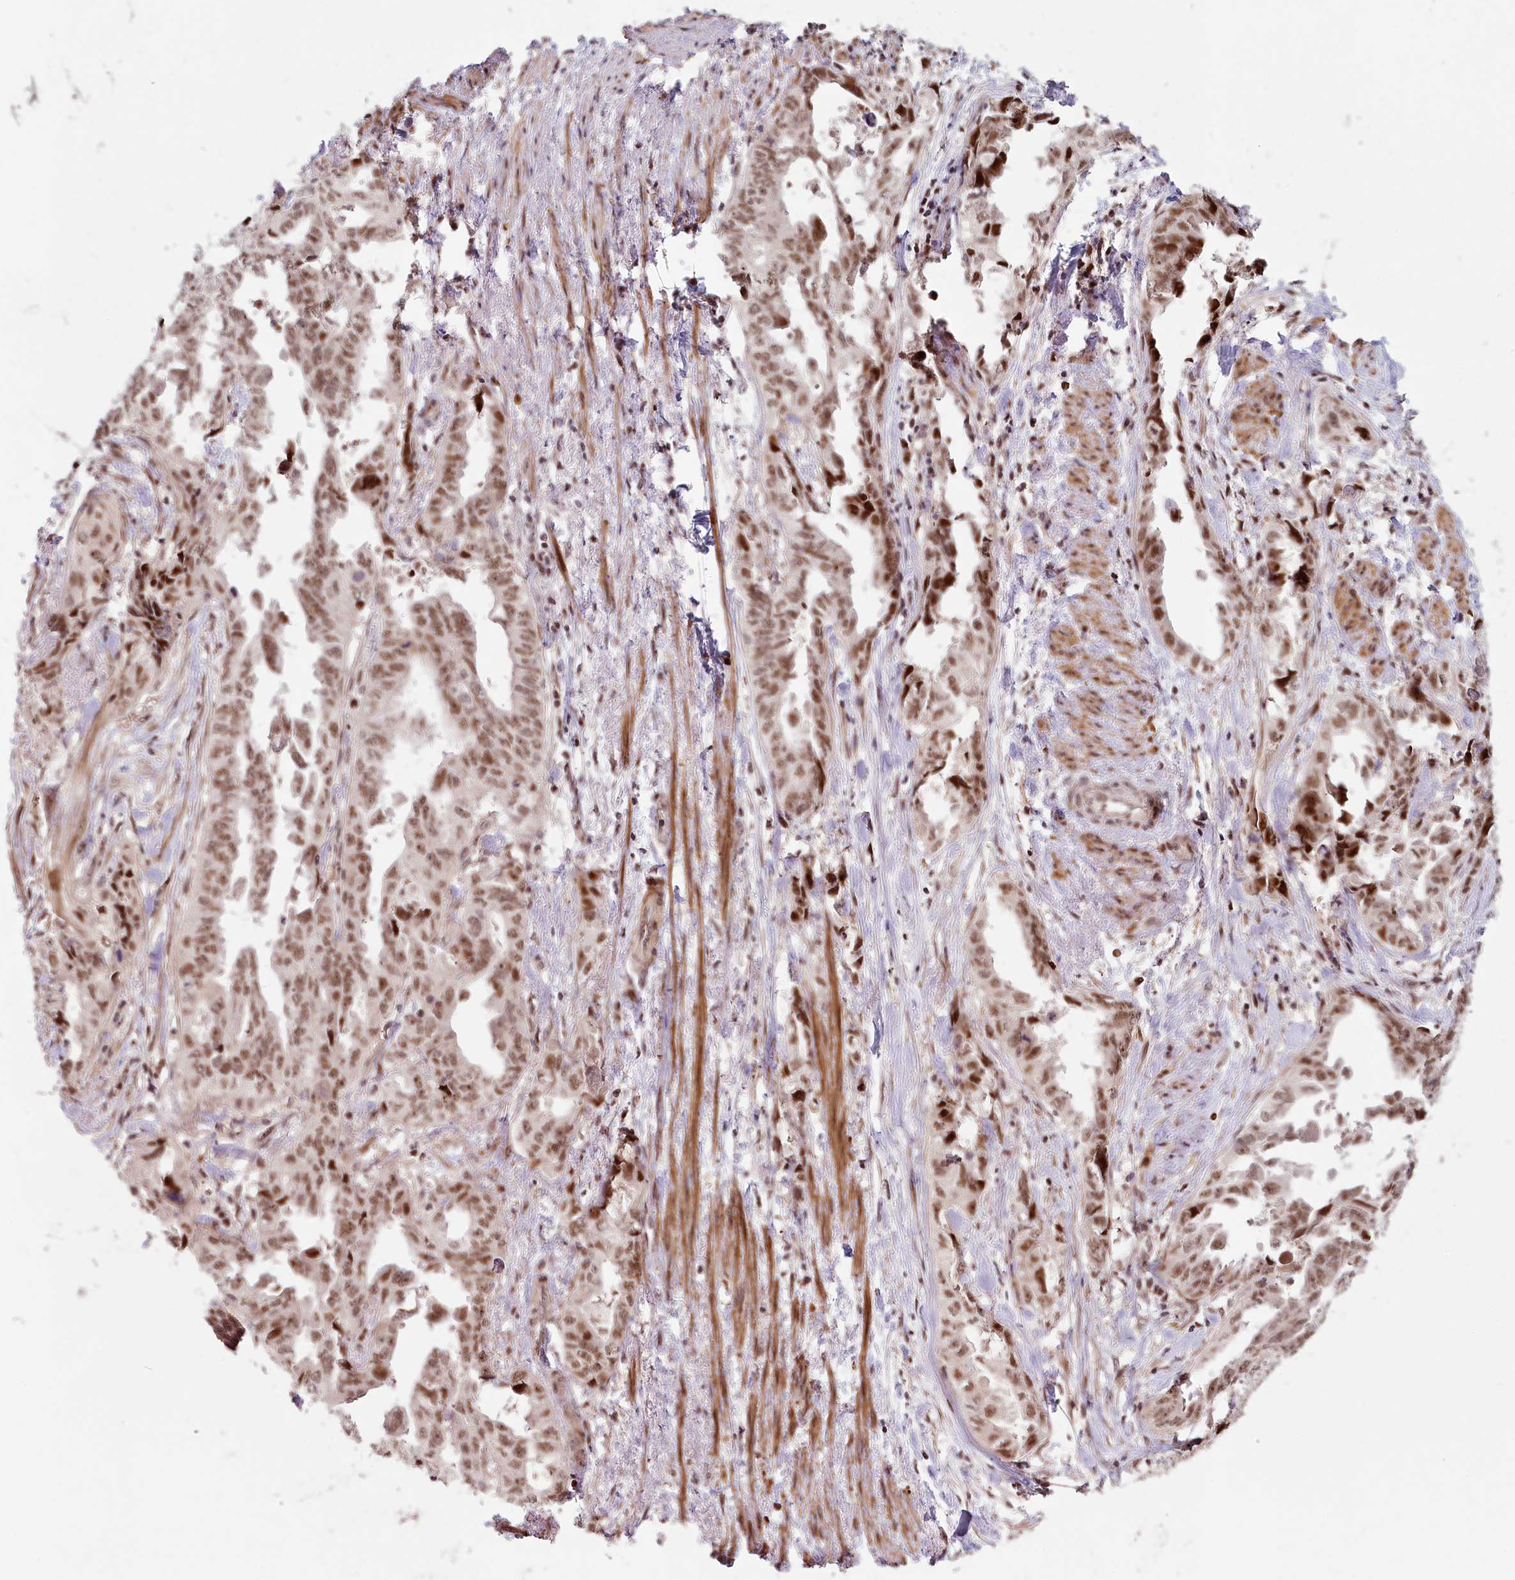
{"staining": {"intensity": "moderate", "quantity": ">75%", "location": "nuclear"}, "tissue": "endometrial cancer", "cell_type": "Tumor cells", "image_type": "cancer", "snomed": [{"axis": "morphology", "description": "Adenocarcinoma, NOS"}, {"axis": "topography", "description": "Endometrium"}], "caption": "Immunohistochemical staining of endometrial adenocarcinoma displays medium levels of moderate nuclear staining in about >75% of tumor cells. Nuclei are stained in blue.", "gene": "FAM204A", "patient": {"sex": "female", "age": 65}}